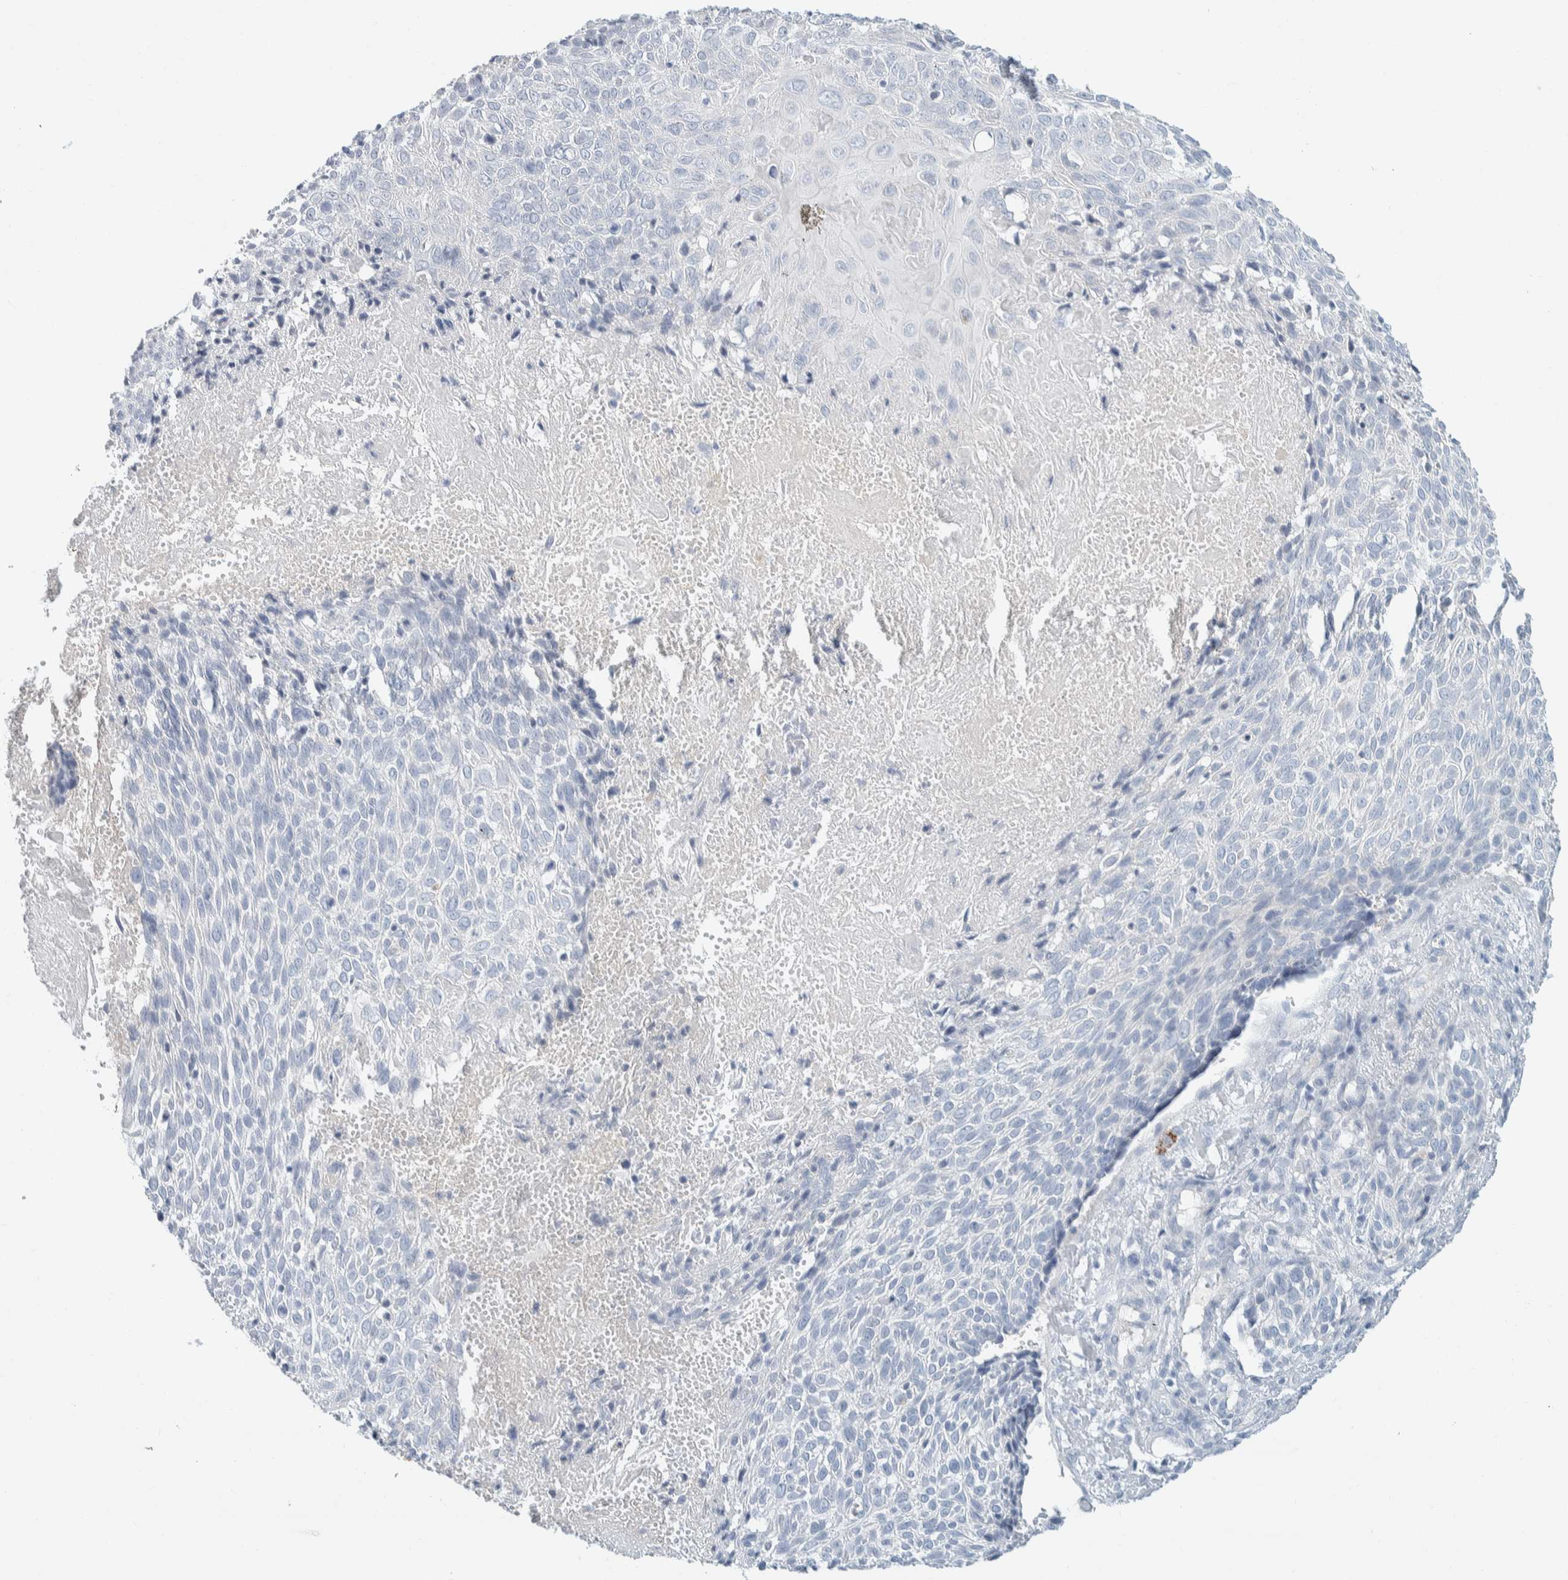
{"staining": {"intensity": "negative", "quantity": "none", "location": "none"}, "tissue": "cervical cancer", "cell_type": "Tumor cells", "image_type": "cancer", "snomed": [{"axis": "morphology", "description": "Squamous cell carcinoma, NOS"}, {"axis": "topography", "description": "Cervix"}], "caption": "The histopathology image exhibits no staining of tumor cells in squamous cell carcinoma (cervical). Brightfield microscopy of immunohistochemistry (IHC) stained with DAB (brown) and hematoxylin (blue), captured at high magnification.", "gene": "ALOX12B", "patient": {"sex": "female", "age": 74}}